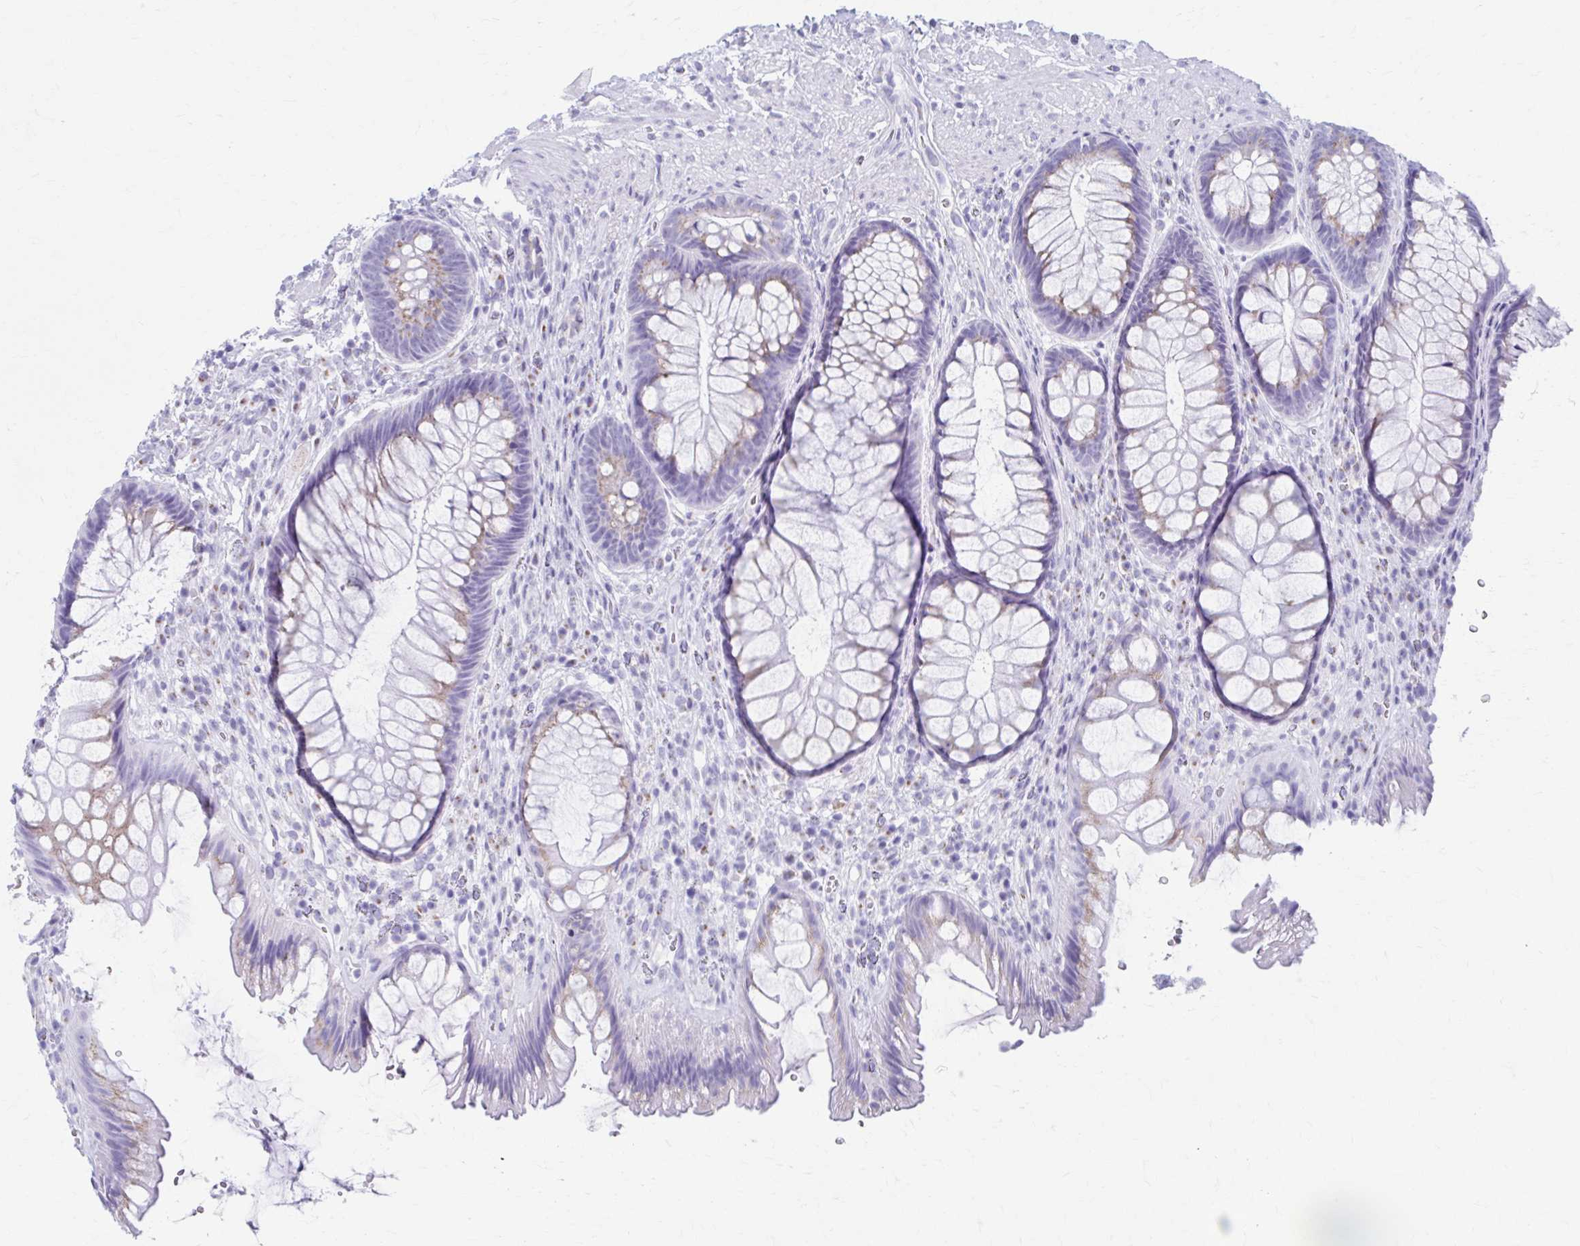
{"staining": {"intensity": "weak", "quantity": "25%-75%", "location": "cytoplasmic/membranous"}, "tissue": "rectum", "cell_type": "Glandular cells", "image_type": "normal", "snomed": [{"axis": "morphology", "description": "Normal tissue, NOS"}, {"axis": "topography", "description": "Rectum"}], "caption": "Weak cytoplasmic/membranous staining is seen in approximately 25%-75% of glandular cells in benign rectum. The staining was performed using DAB (3,3'-diaminobenzidine) to visualize the protein expression in brown, while the nuclei were stained in blue with hematoxylin (Magnification: 20x).", "gene": "KCNE2", "patient": {"sex": "male", "age": 53}}